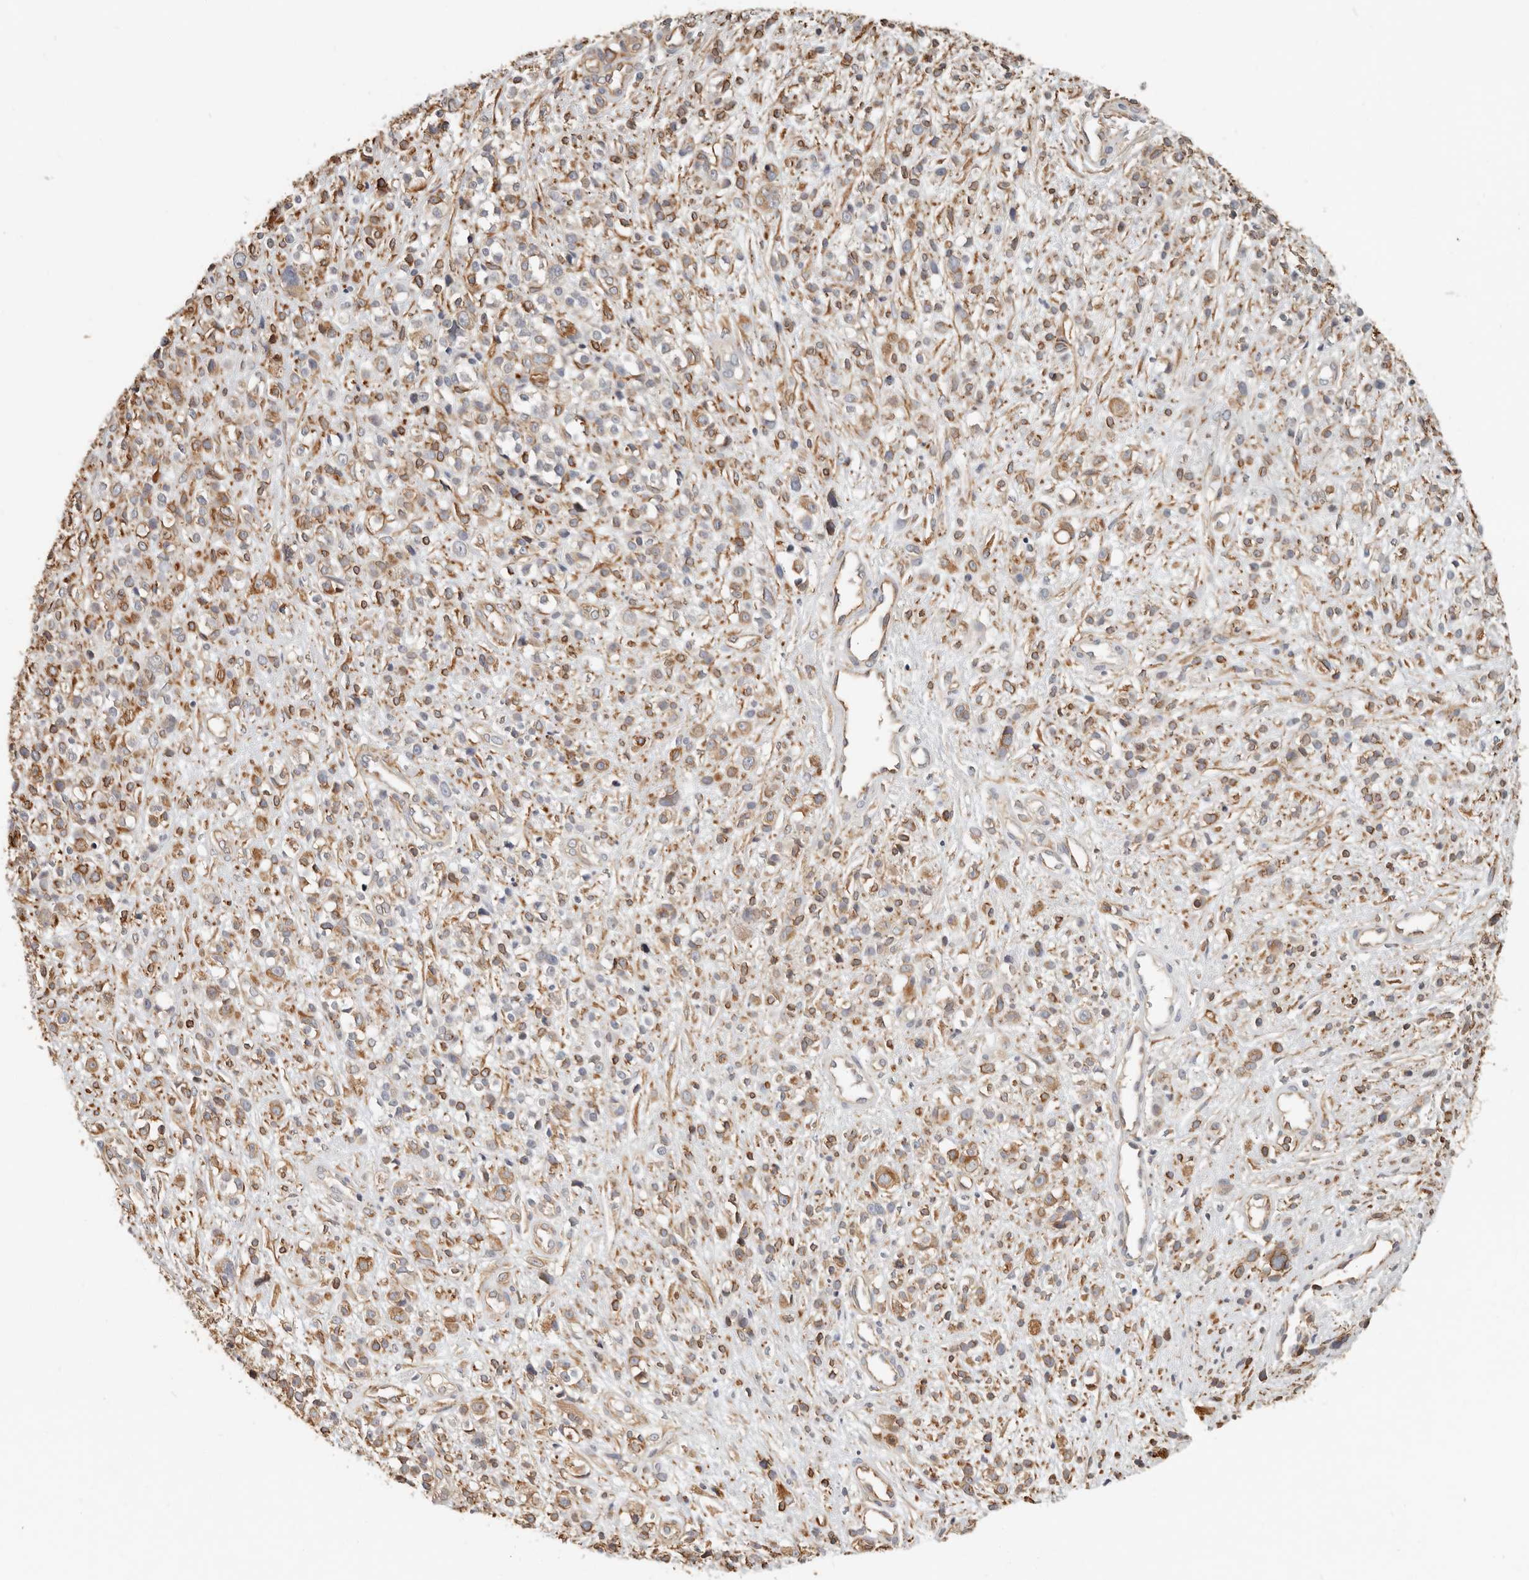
{"staining": {"intensity": "moderate", "quantity": ">75%", "location": "cytoplasmic/membranous"}, "tissue": "melanoma", "cell_type": "Tumor cells", "image_type": "cancer", "snomed": [{"axis": "morphology", "description": "Malignant melanoma, NOS"}, {"axis": "topography", "description": "Skin"}], "caption": "IHC photomicrograph of neoplastic tissue: human melanoma stained using IHC demonstrates medium levels of moderate protein expression localized specifically in the cytoplasmic/membranous of tumor cells, appearing as a cytoplasmic/membranous brown color.", "gene": "SPRING1", "patient": {"sex": "female", "age": 55}}